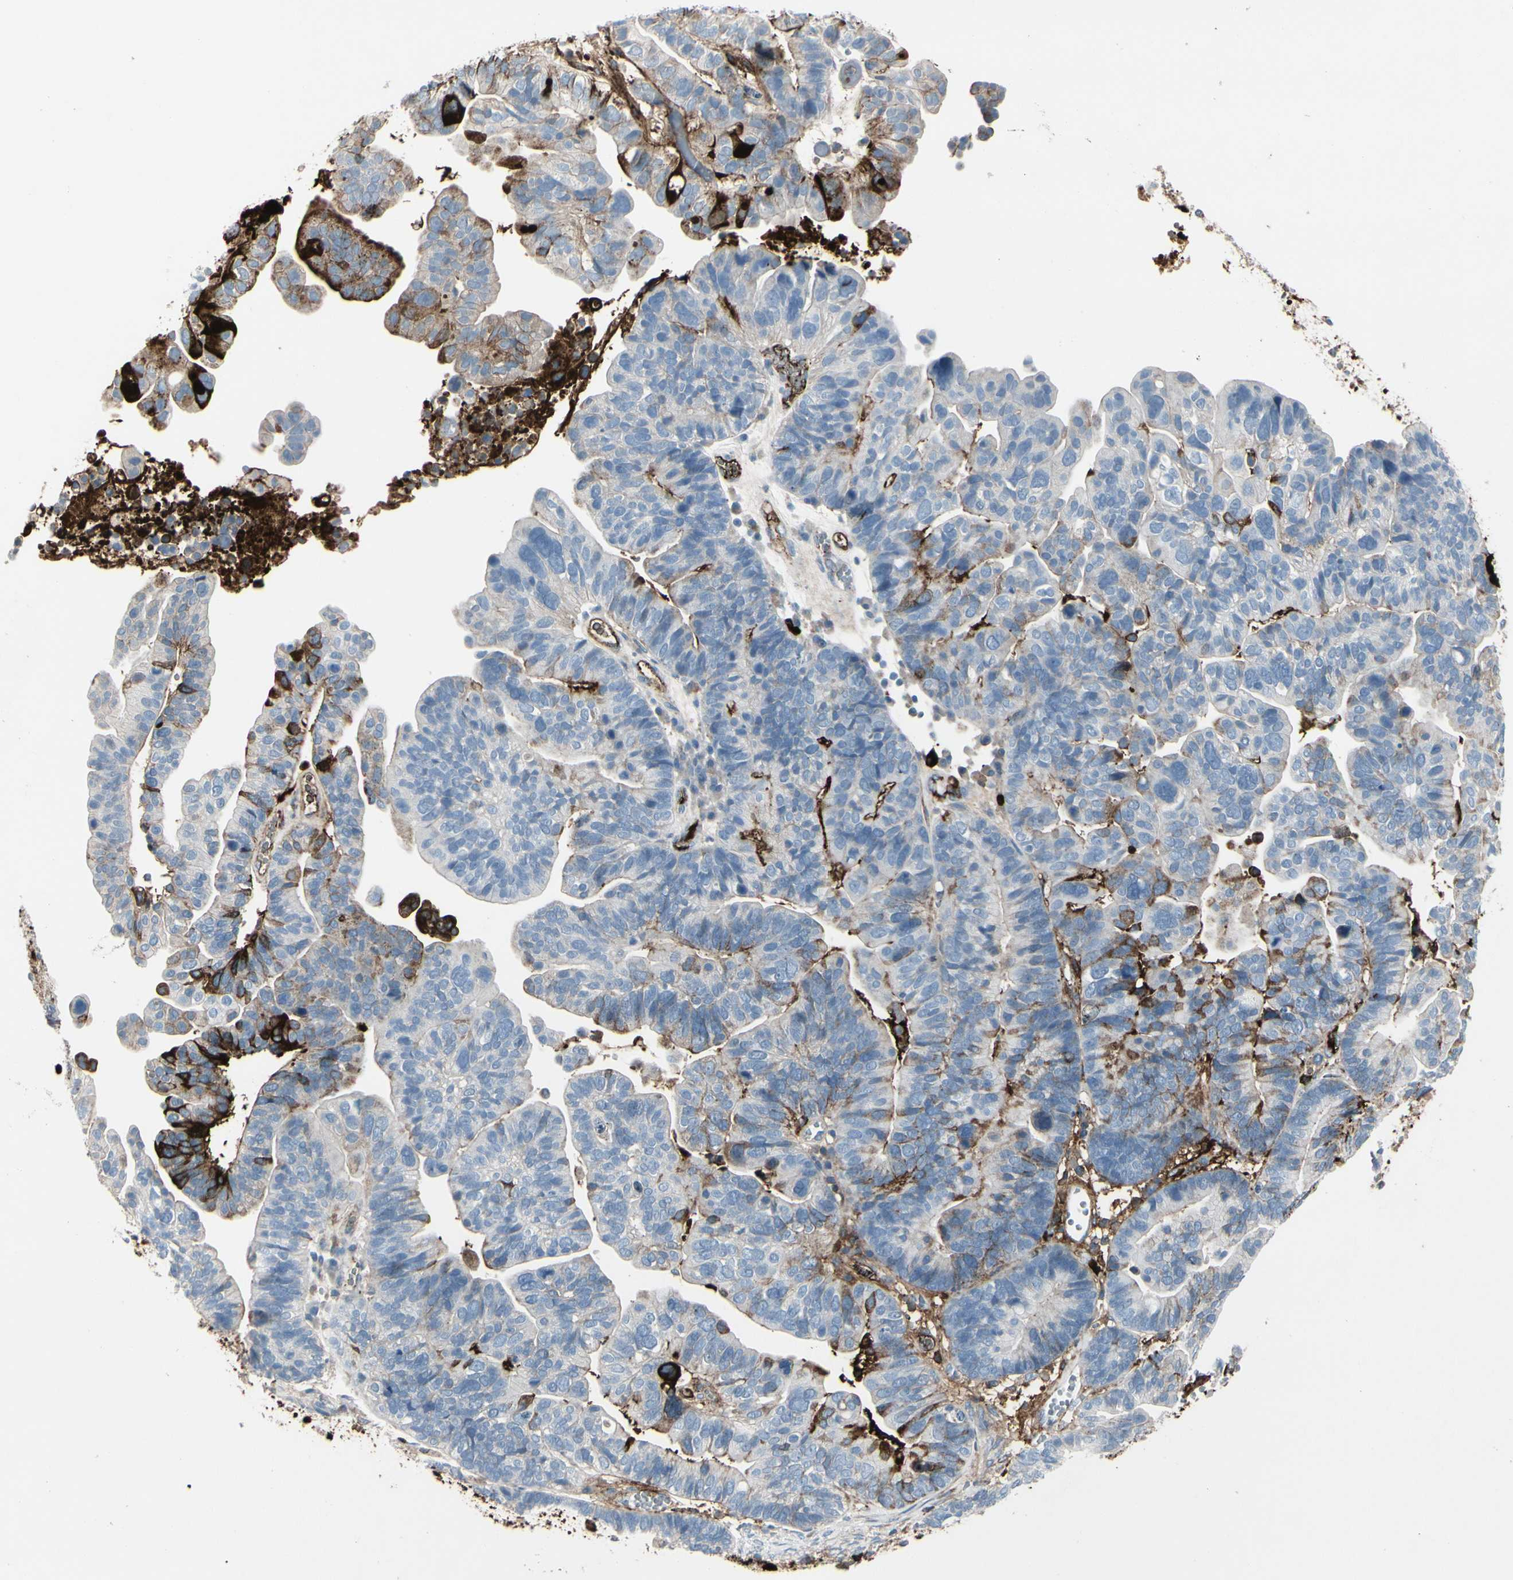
{"staining": {"intensity": "strong", "quantity": "<25%", "location": "cytoplasmic/membranous"}, "tissue": "ovarian cancer", "cell_type": "Tumor cells", "image_type": "cancer", "snomed": [{"axis": "morphology", "description": "Cystadenocarcinoma, serous, NOS"}, {"axis": "topography", "description": "Ovary"}], "caption": "Serous cystadenocarcinoma (ovarian) stained for a protein (brown) exhibits strong cytoplasmic/membranous positive expression in about <25% of tumor cells.", "gene": "IGHG1", "patient": {"sex": "female", "age": 56}}